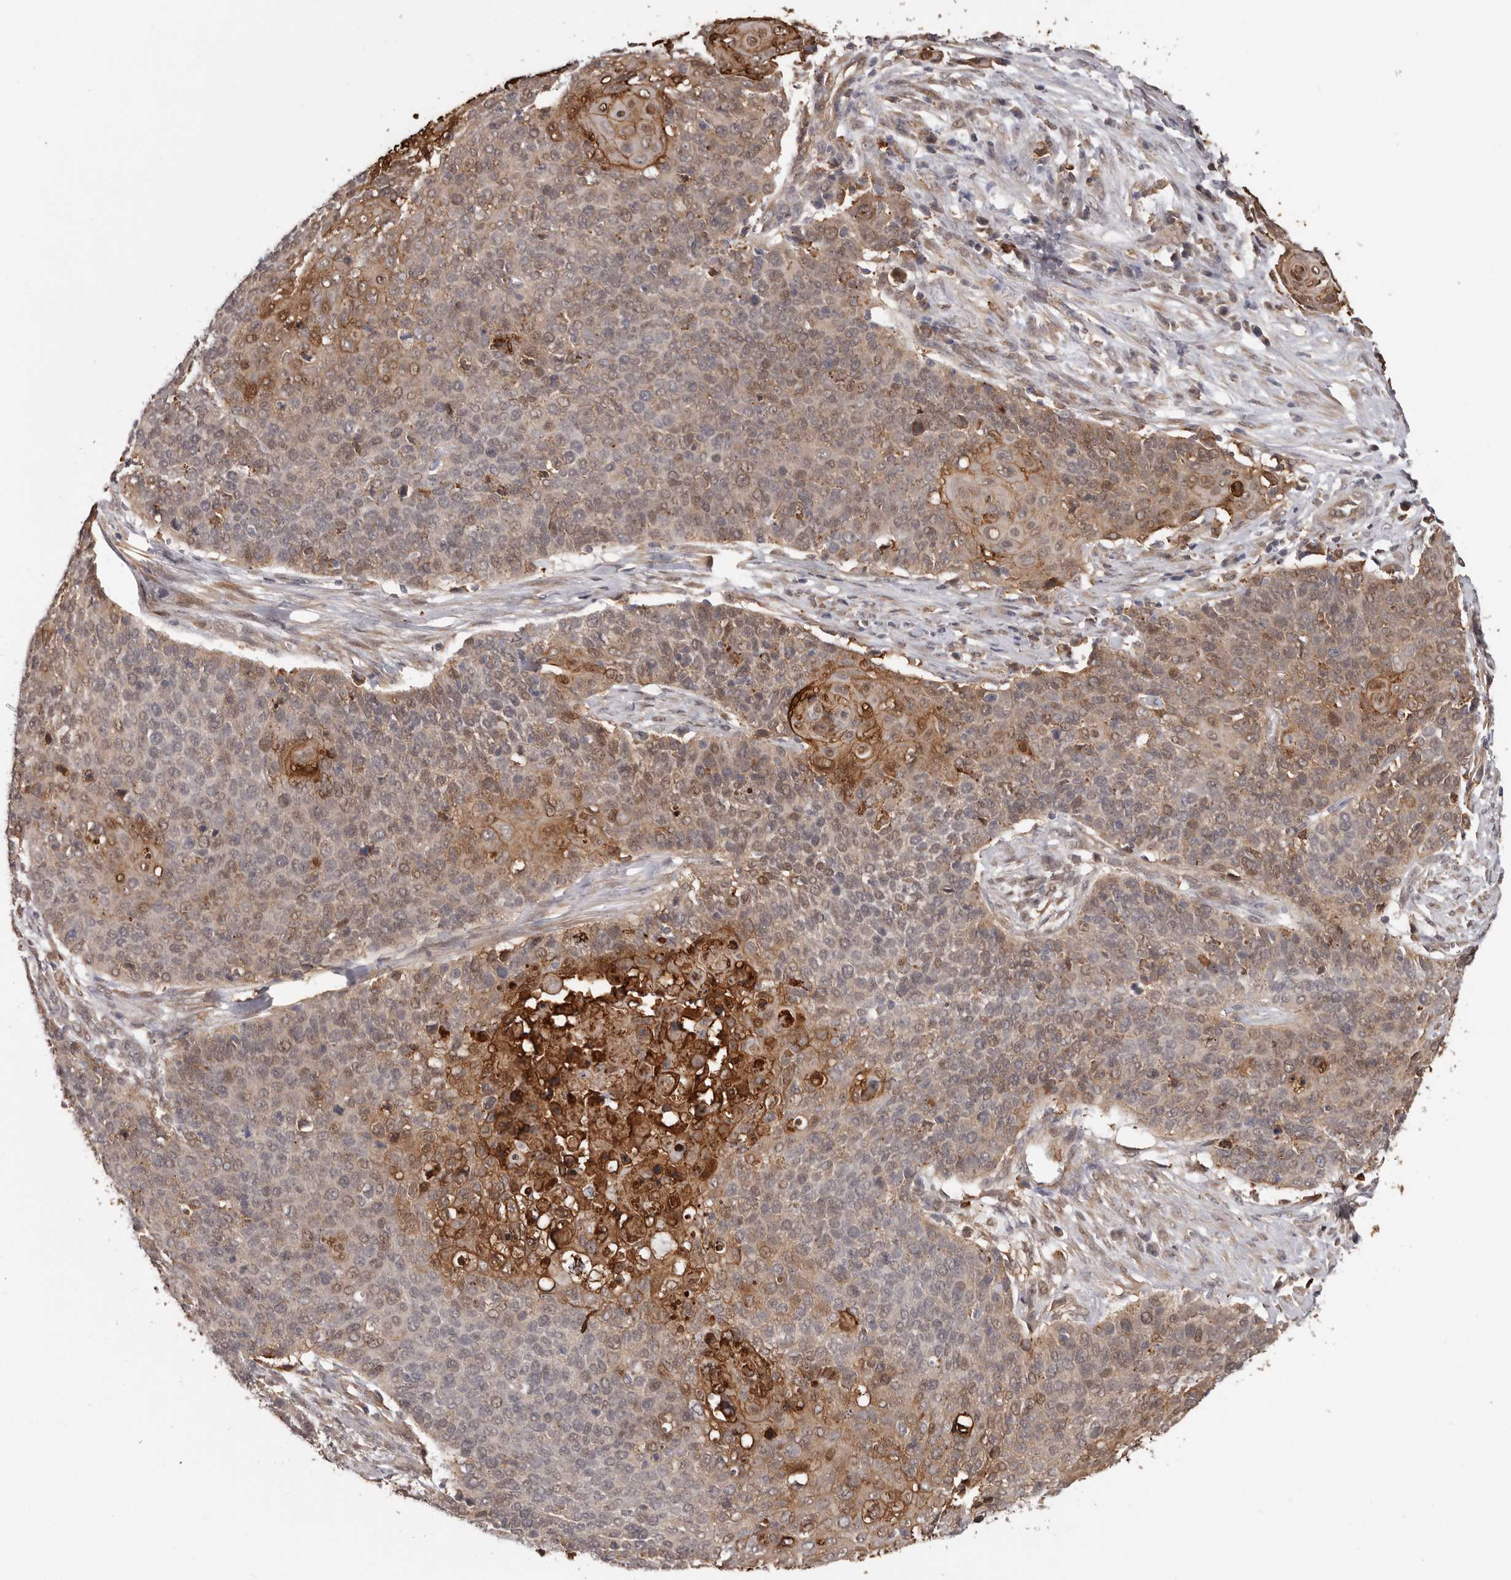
{"staining": {"intensity": "strong", "quantity": "<25%", "location": "cytoplasmic/membranous,nuclear"}, "tissue": "cervical cancer", "cell_type": "Tumor cells", "image_type": "cancer", "snomed": [{"axis": "morphology", "description": "Squamous cell carcinoma, NOS"}, {"axis": "topography", "description": "Cervix"}], "caption": "Immunohistochemical staining of squamous cell carcinoma (cervical) reveals medium levels of strong cytoplasmic/membranous and nuclear protein staining in about <25% of tumor cells. The protein of interest is shown in brown color, while the nuclei are stained blue.", "gene": "PRR12", "patient": {"sex": "female", "age": 39}}